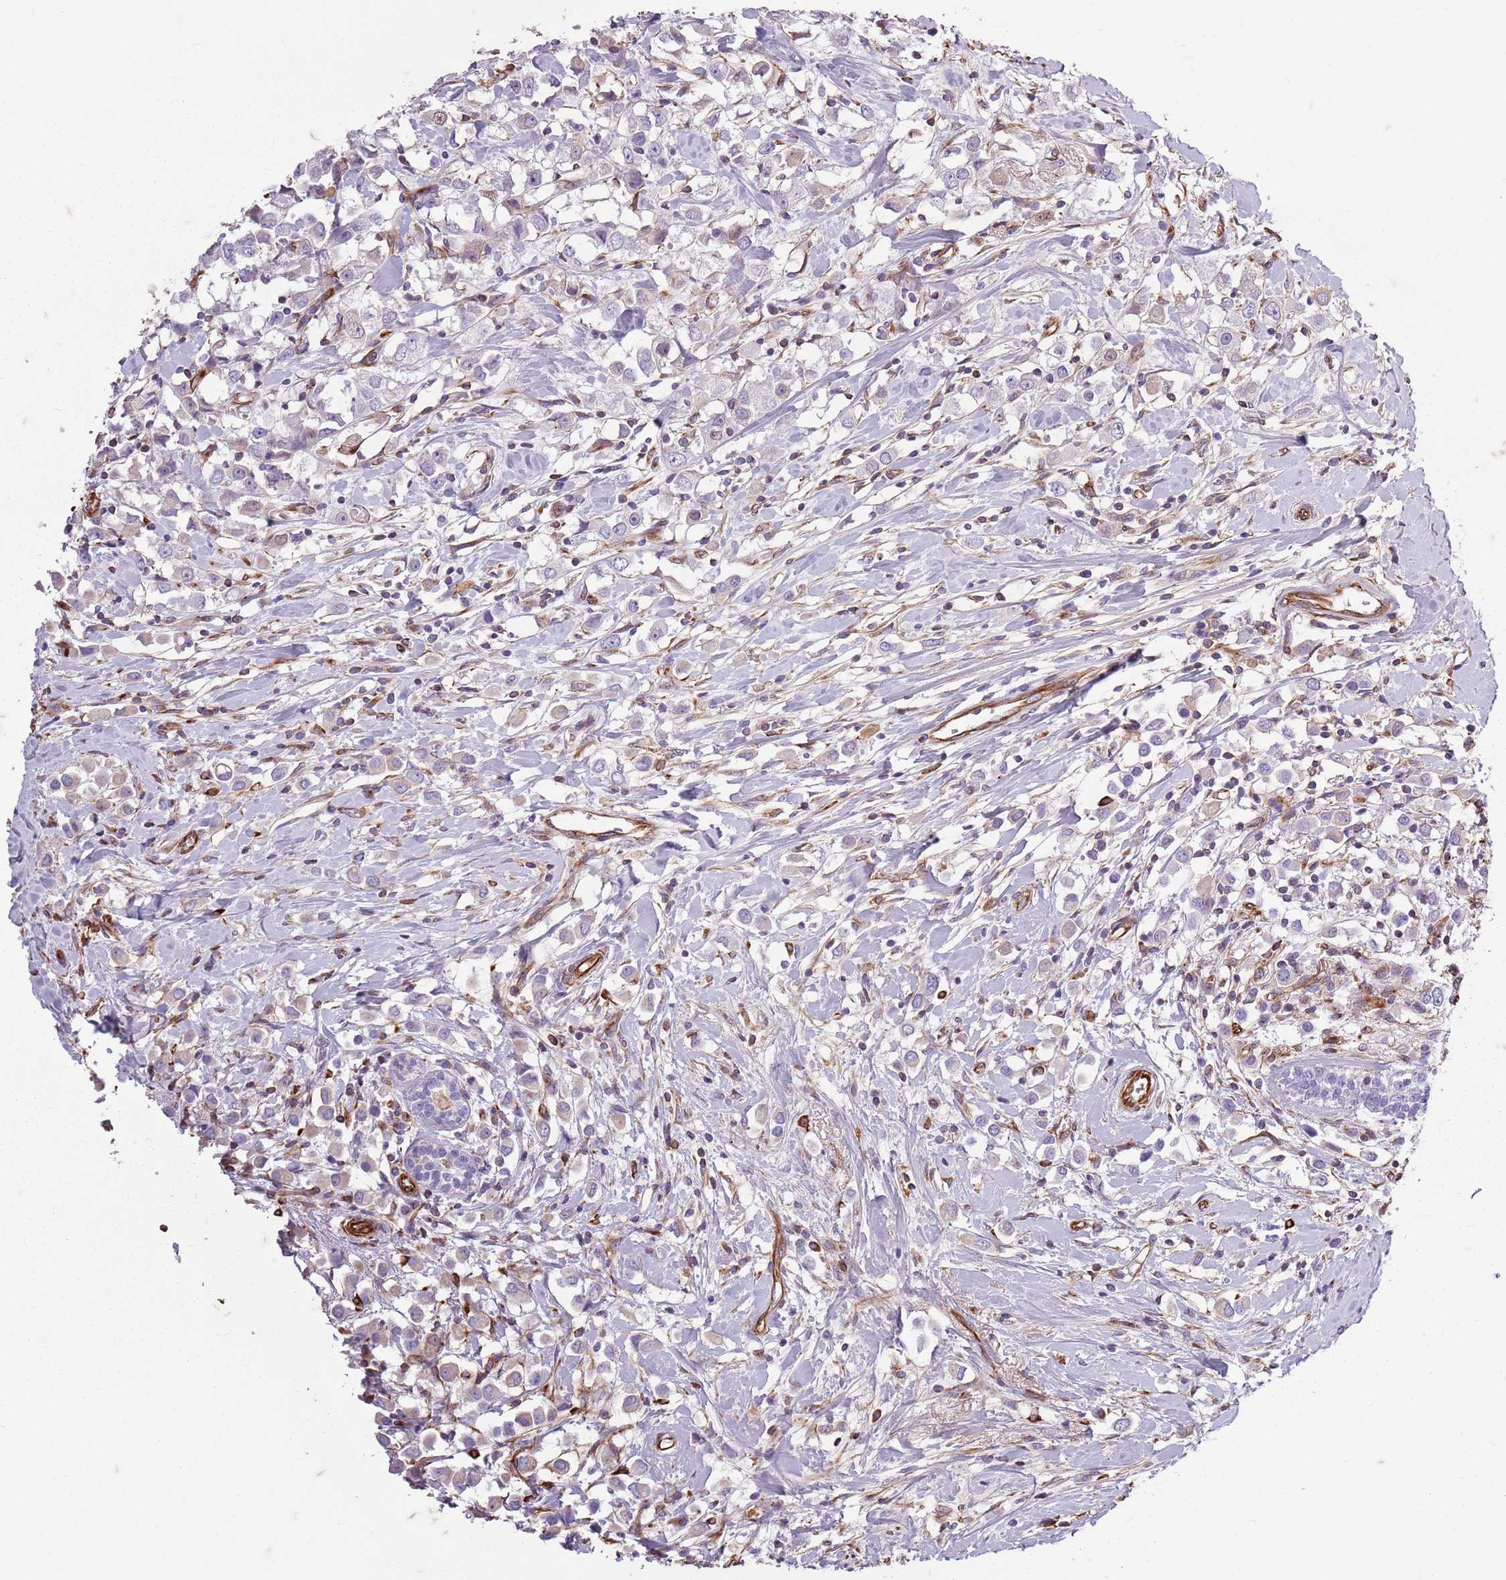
{"staining": {"intensity": "negative", "quantity": "none", "location": "none"}, "tissue": "breast cancer", "cell_type": "Tumor cells", "image_type": "cancer", "snomed": [{"axis": "morphology", "description": "Duct carcinoma"}, {"axis": "topography", "description": "Breast"}], "caption": "The IHC histopathology image has no significant positivity in tumor cells of breast cancer tissue.", "gene": "TAS2R38", "patient": {"sex": "female", "age": 61}}